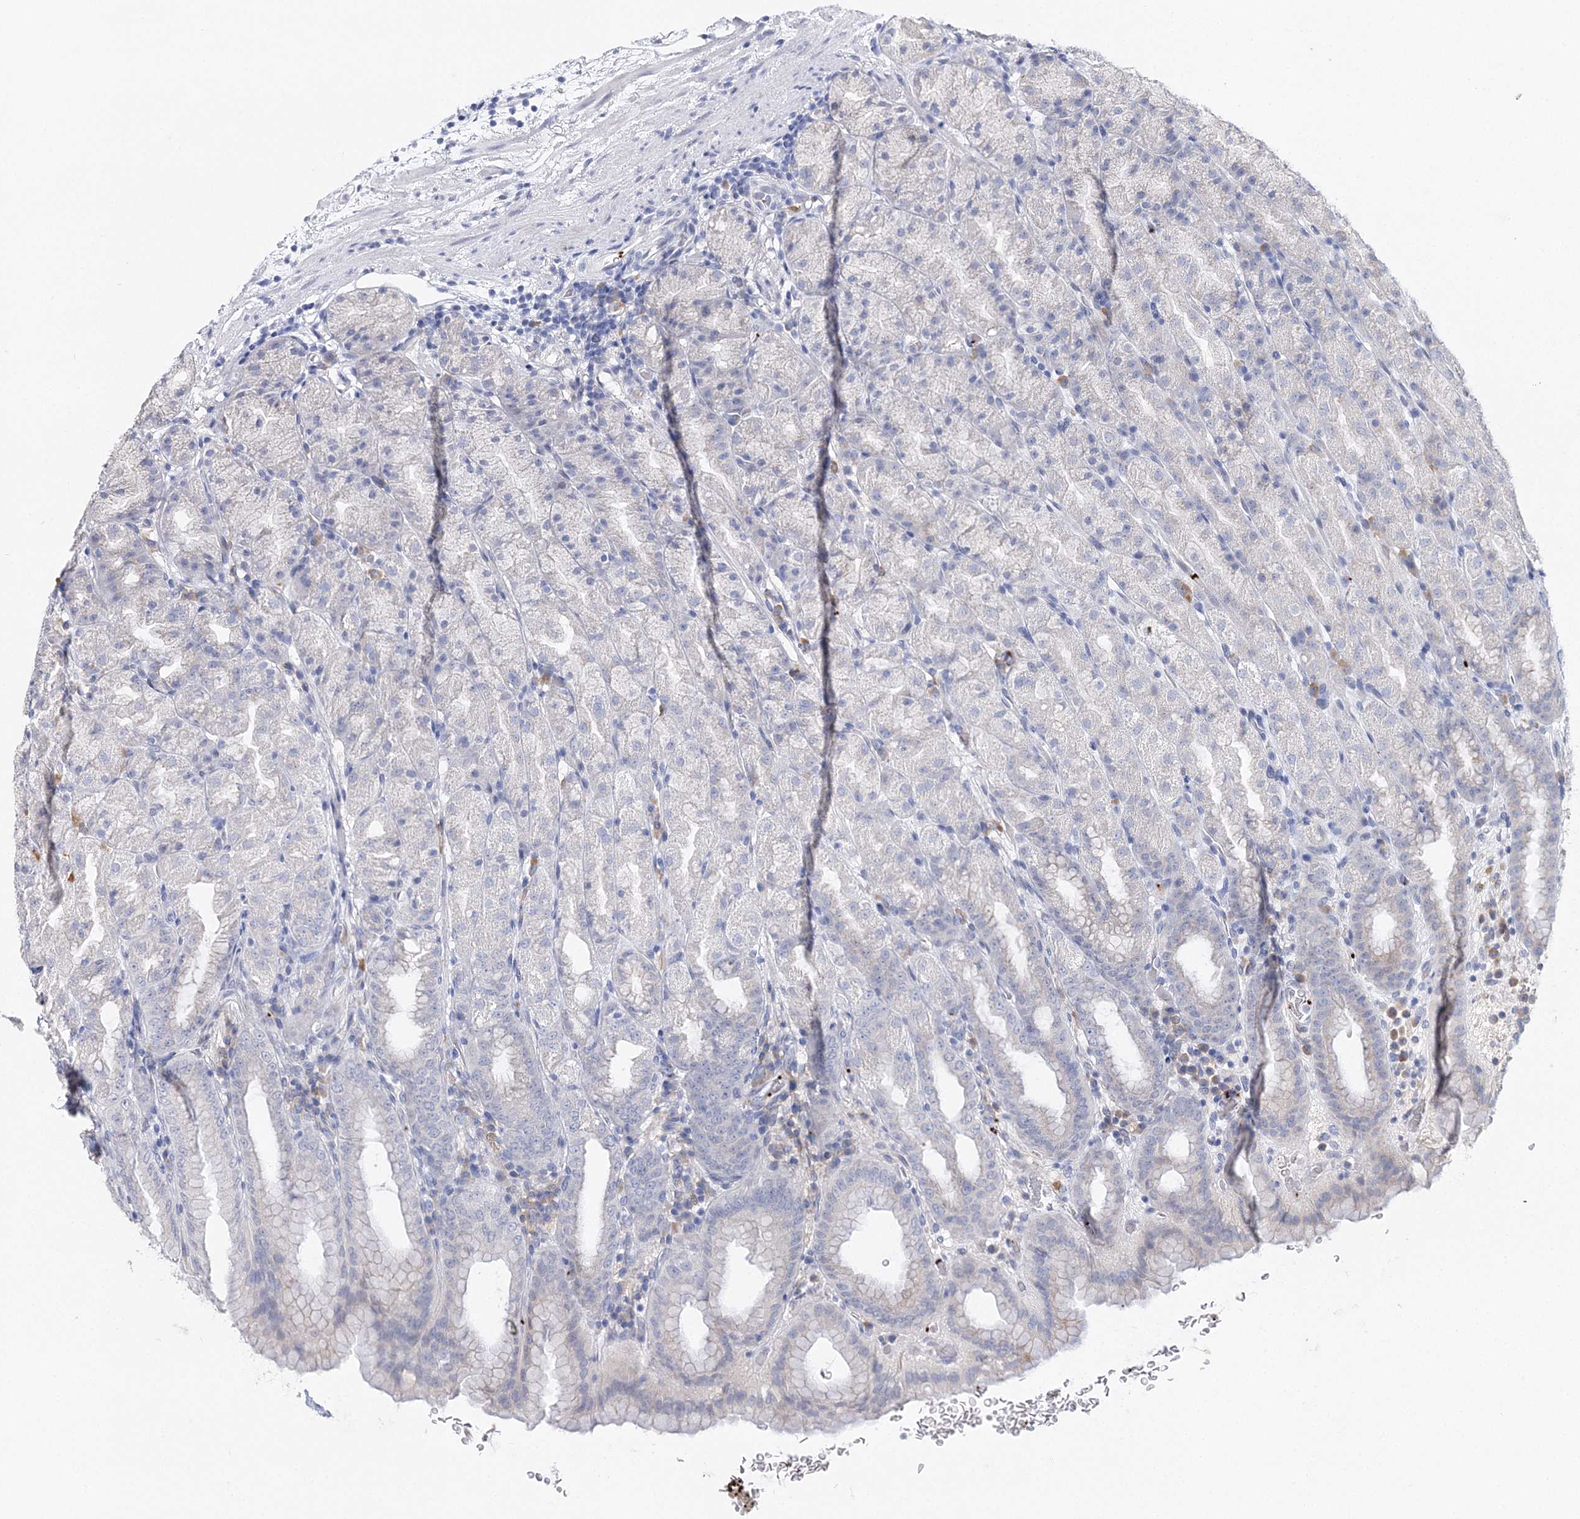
{"staining": {"intensity": "weak", "quantity": "<25%", "location": "cytoplasmic/membranous"}, "tissue": "stomach", "cell_type": "Glandular cells", "image_type": "normal", "snomed": [{"axis": "morphology", "description": "Normal tissue, NOS"}, {"axis": "topography", "description": "Stomach, upper"}], "caption": "A high-resolution photomicrograph shows IHC staining of benign stomach, which reveals no significant positivity in glandular cells. (DAB IHC, high magnification).", "gene": "MYOZ2", "patient": {"sex": "male", "age": 68}}